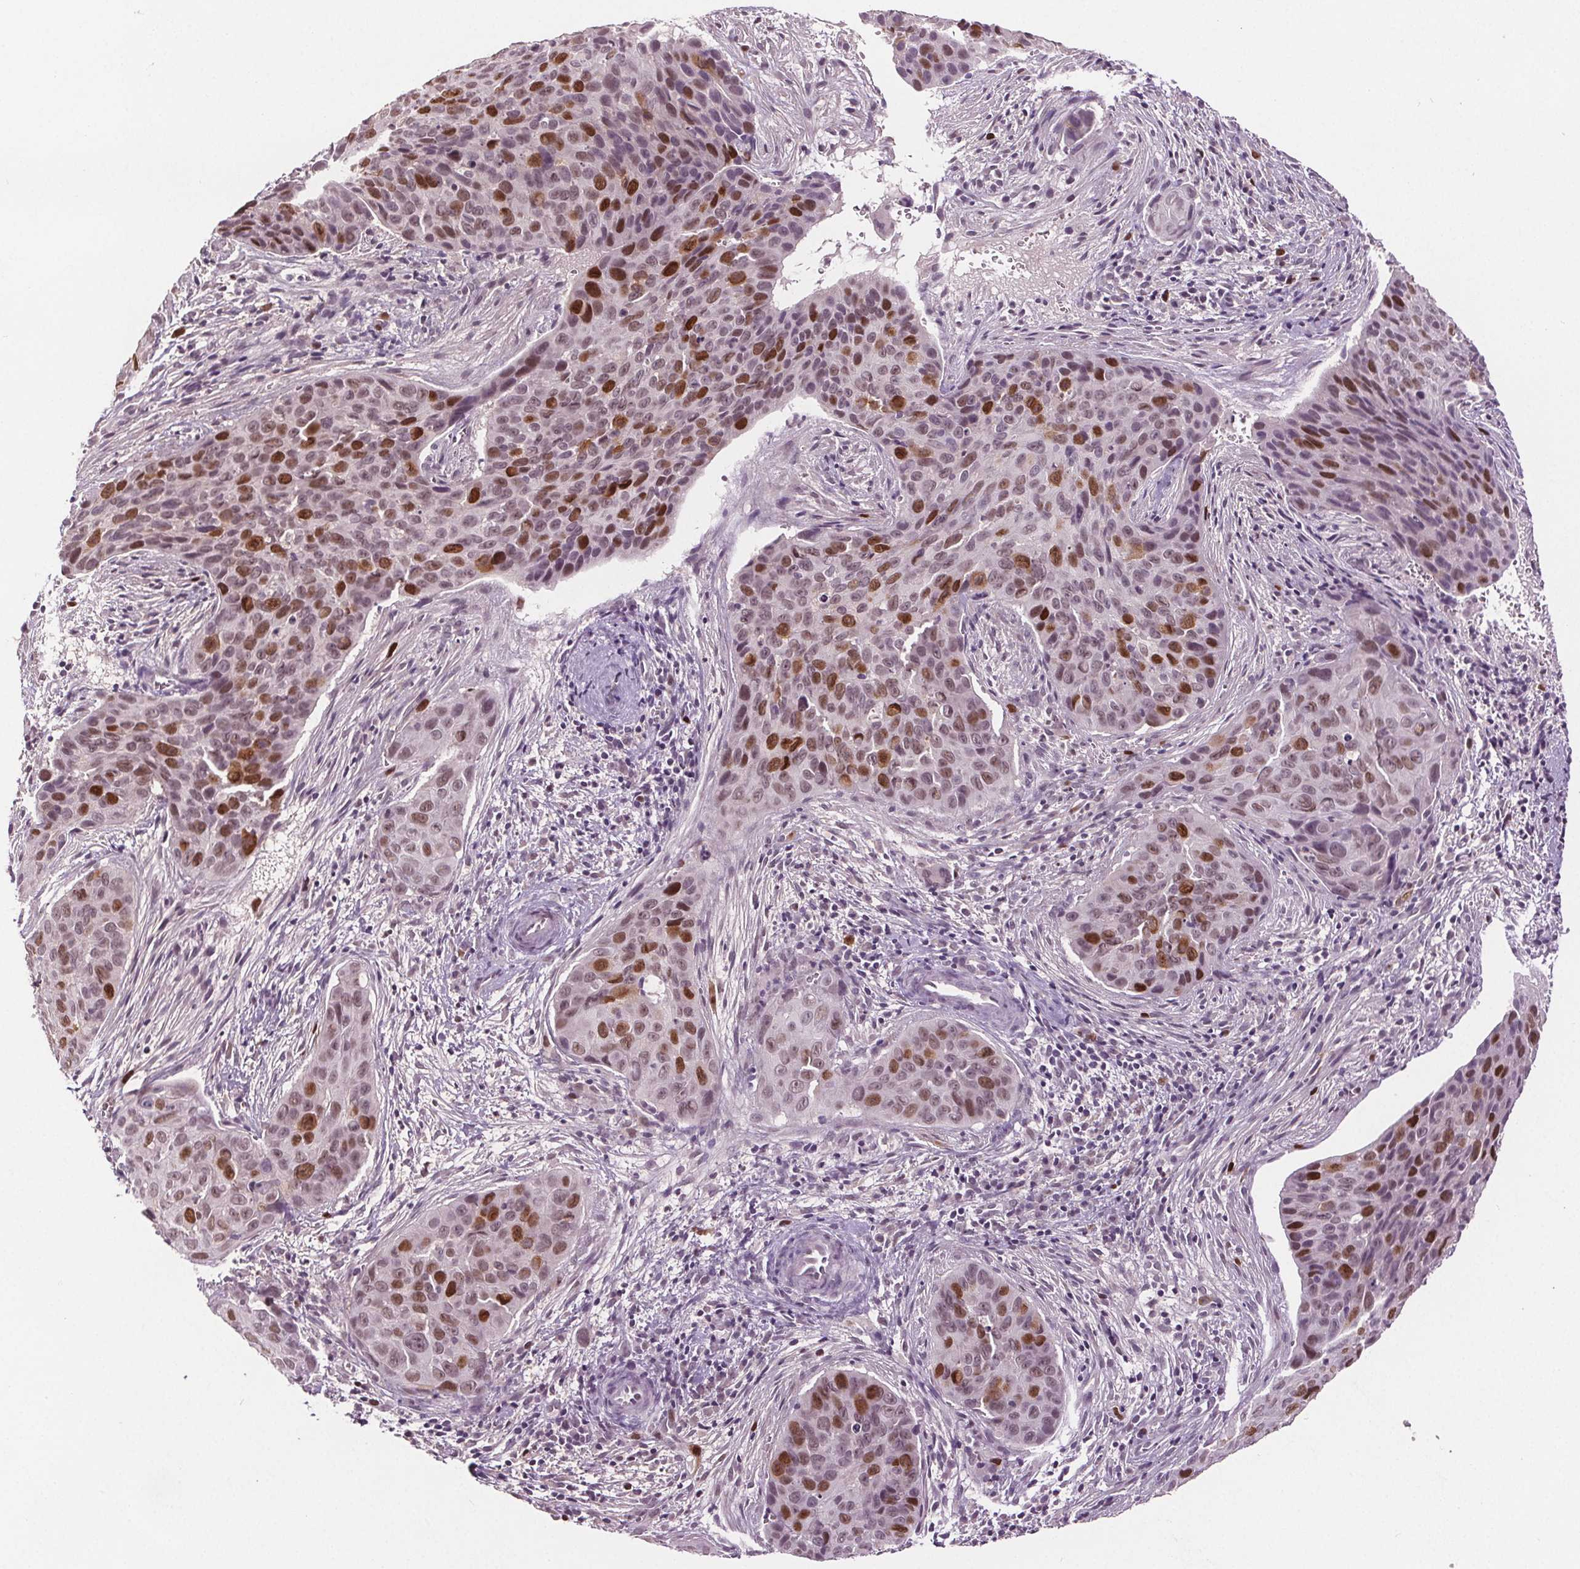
{"staining": {"intensity": "moderate", "quantity": "25%-75%", "location": "nuclear"}, "tissue": "cervical cancer", "cell_type": "Tumor cells", "image_type": "cancer", "snomed": [{"axis": "morphology", "description": "Squamous cell carcinoma, NOS"}, {"axis": "topography", "description": "Cervix"}], "caption": "Tumor cells demonstrate medium levels of moderate nuclear positivity in about 25%-75% of cells in squamous cell carcinoma (cervical).", "gene": "CENPF", "patient": {"sex": "female", "age": 35}}